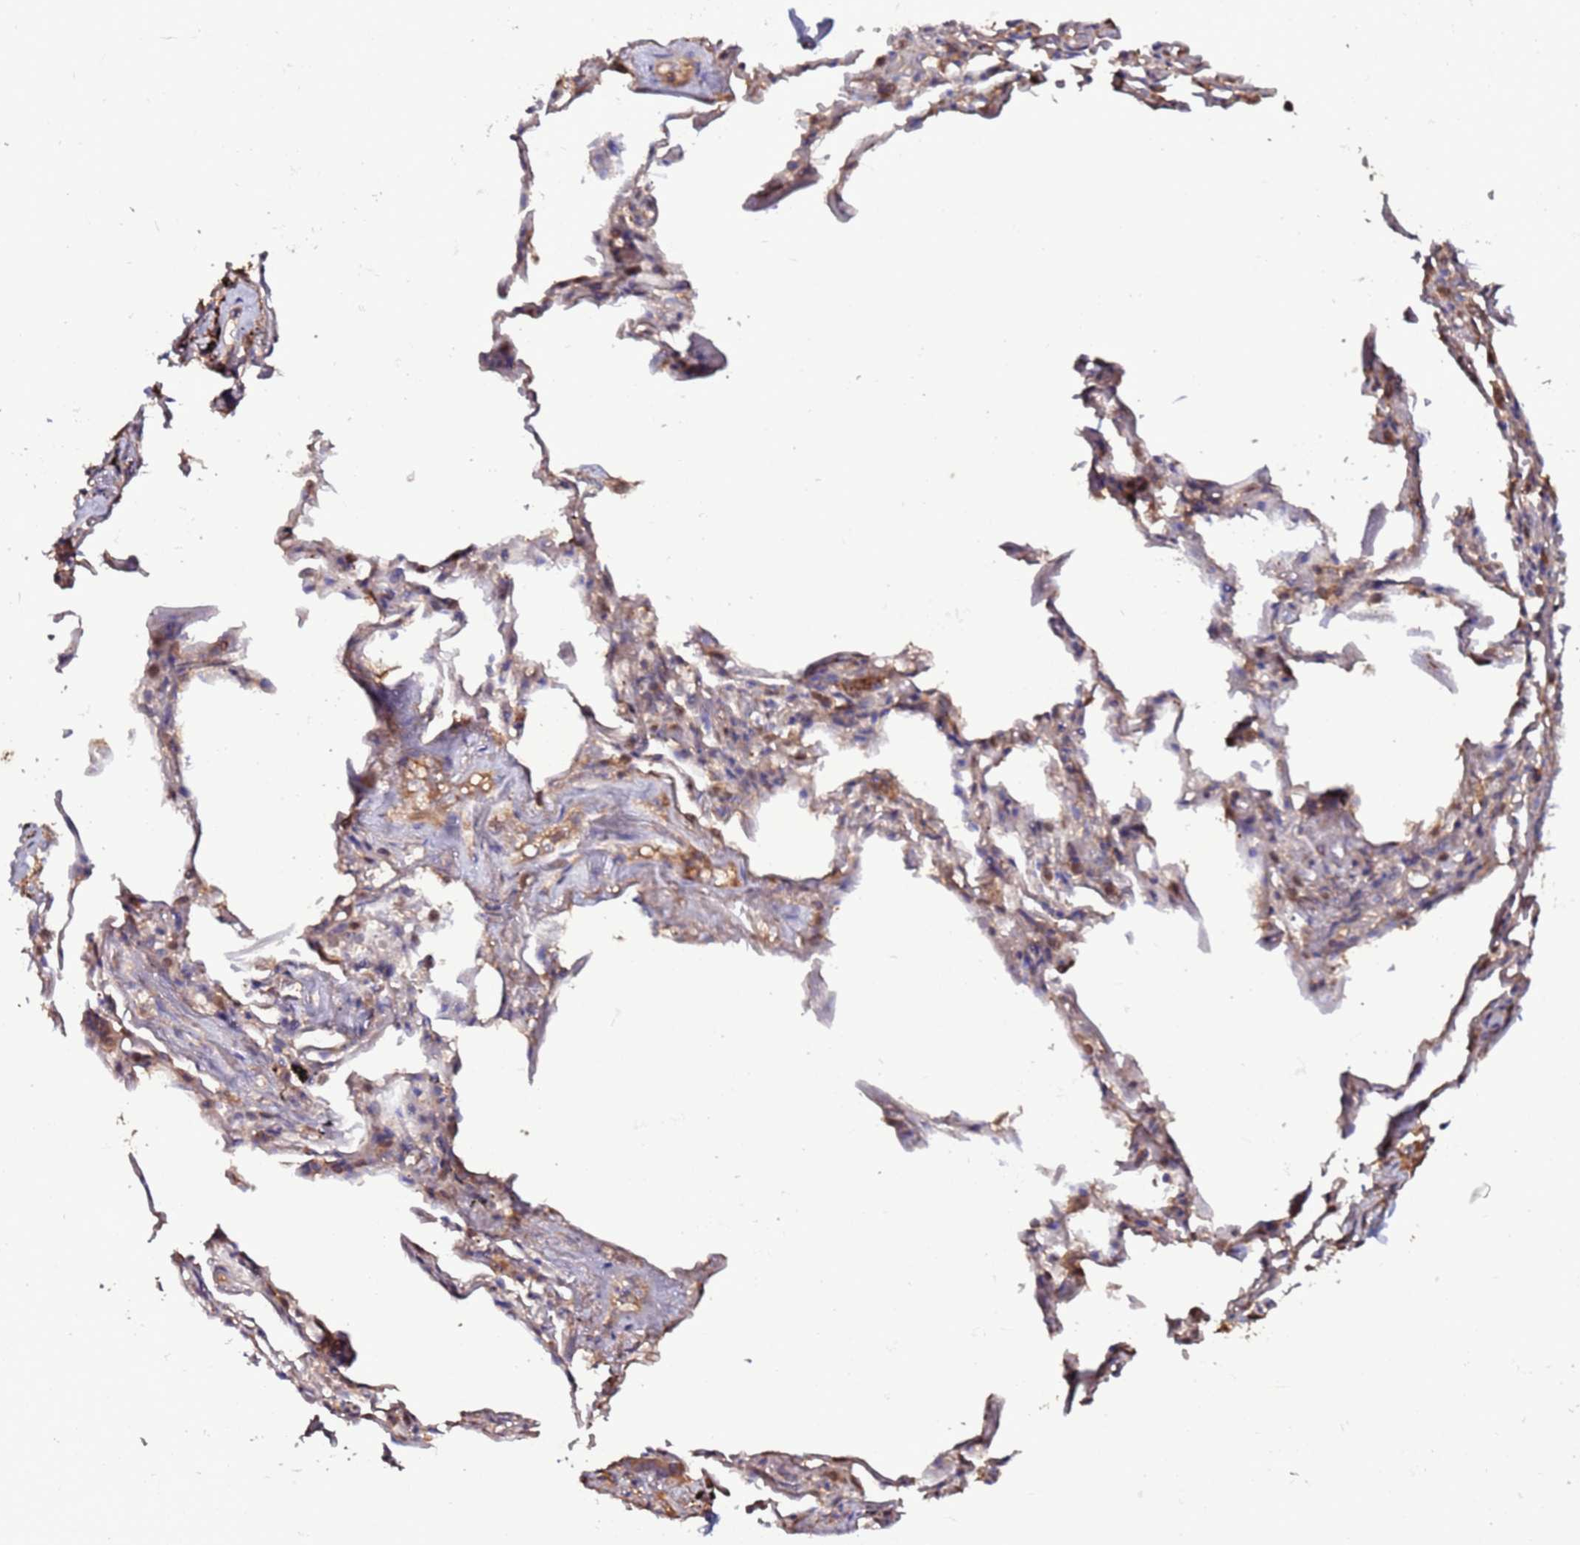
{"staining": {"intensity": "weak", "quantity": "25%-75%", "location": "cytoplasmic/membranous"}, "tissue": "adipose tissue", "cell_type": "Adipocytes", "image_type": "normal", "snomed": [{"axis": "morphology", "description": "Normal tissue, NOS"}, {"axis": "topography", "description": "Lymph node"}, {"axis": "topography", "description": "Bronchus"}], "caption": "Immunohistochemistry of unremarkable human adipose tissue shows low levels of weak cytoplasmic/membranous staining in approximately 25%-75% of adipocytes.", "gene": "RPS15A", "patient": {"sex": "male", "age": 63}}